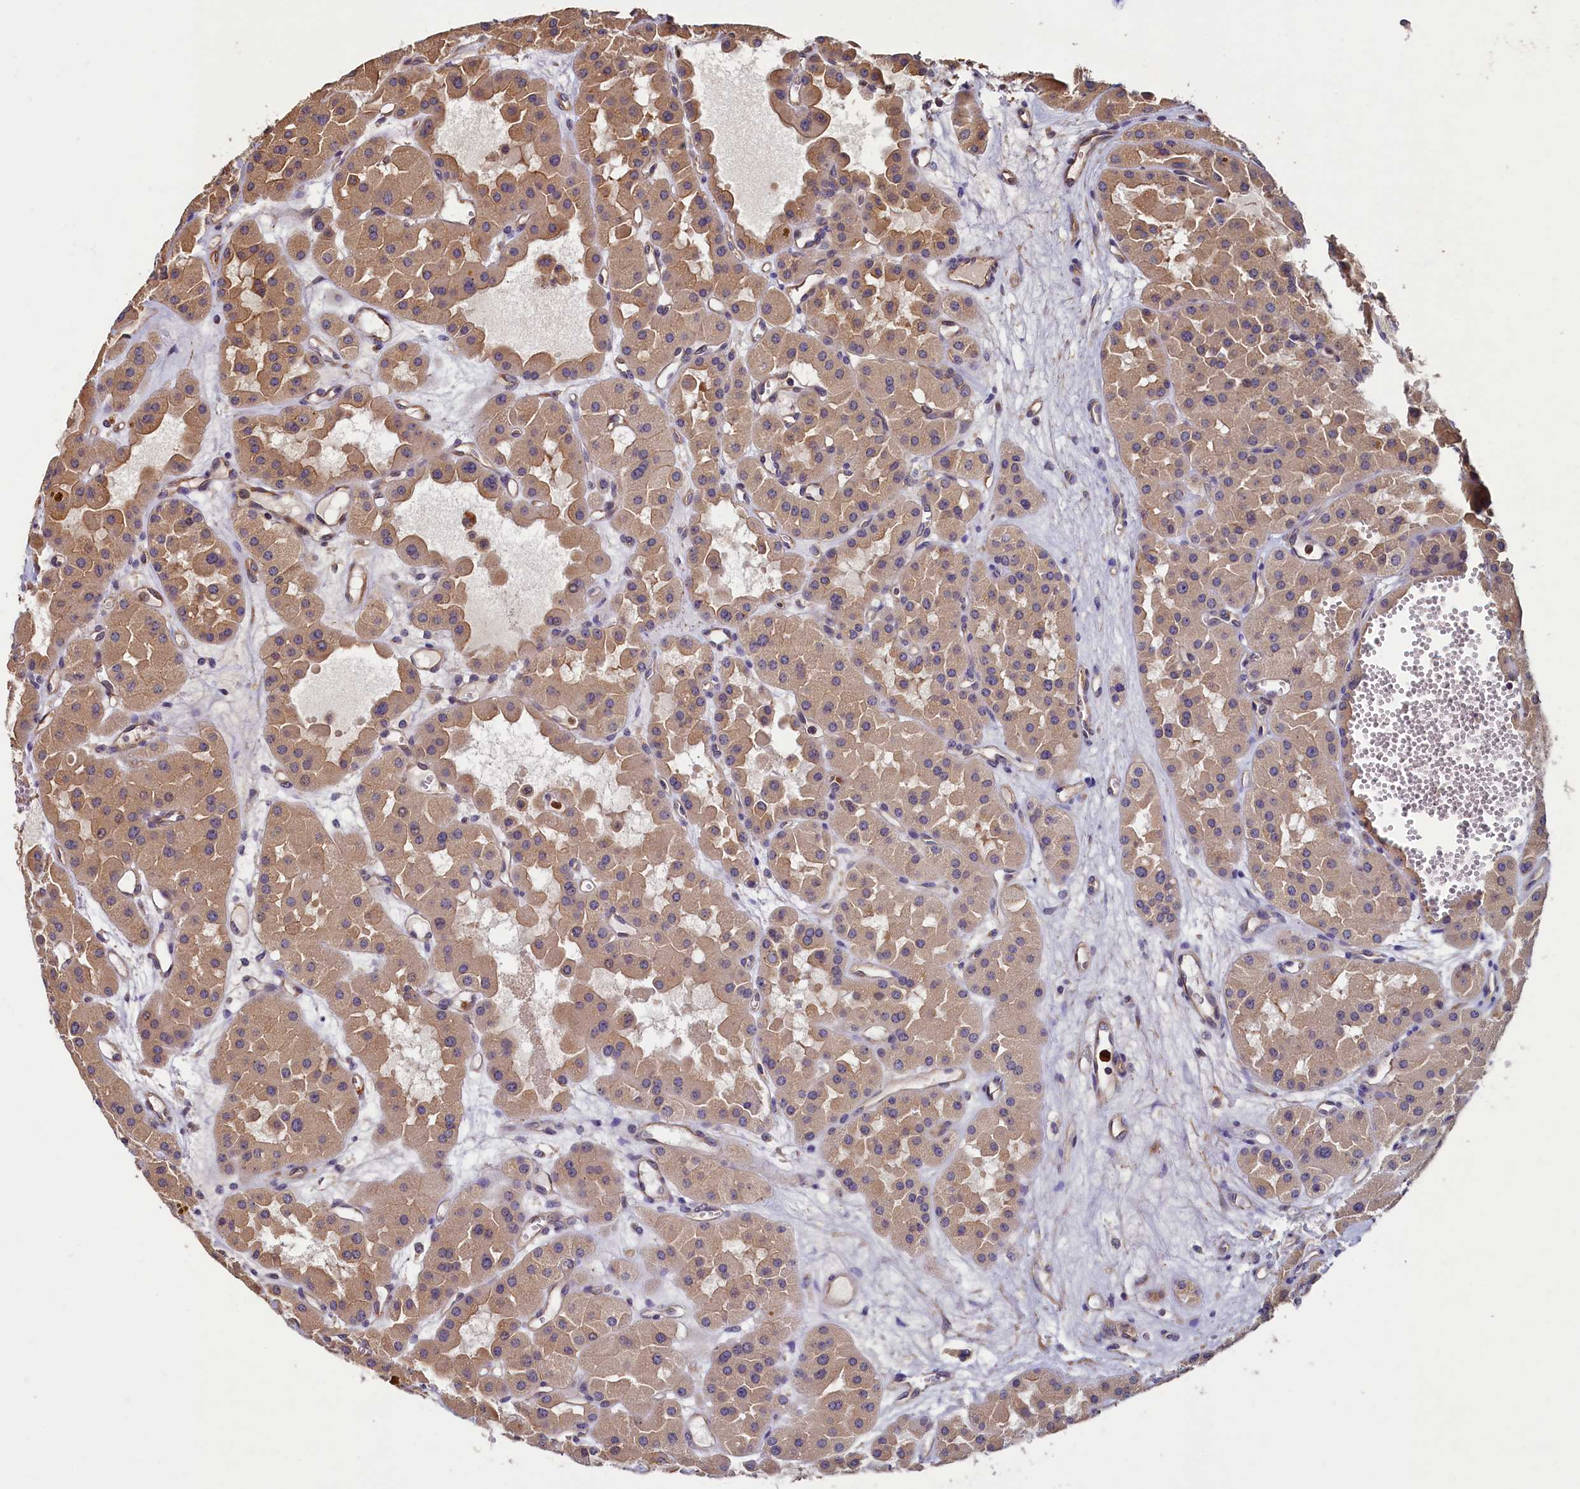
{"staining": {"intensity": "moderate", "quantity": ">75%", "location": "cytoplasmic/membranous"}, "tissue": "renal cancer", "cell_type": "Tumor cells", "image_type": "cancer", "snomed": [{"axis": "morphology", "description": "Carcinoma, NOS"}, {"axis": "topography", "description": "Kidney"}], "caption": "Immunohistochemical staining of carcinoma (renal) demonstrates medium levels of moderate cytoplasmic/membranous protein staining in approximately >75% of tumor cells.", "gene": "CCDC102B", "patient": {"sex": "female", "age": 75}}